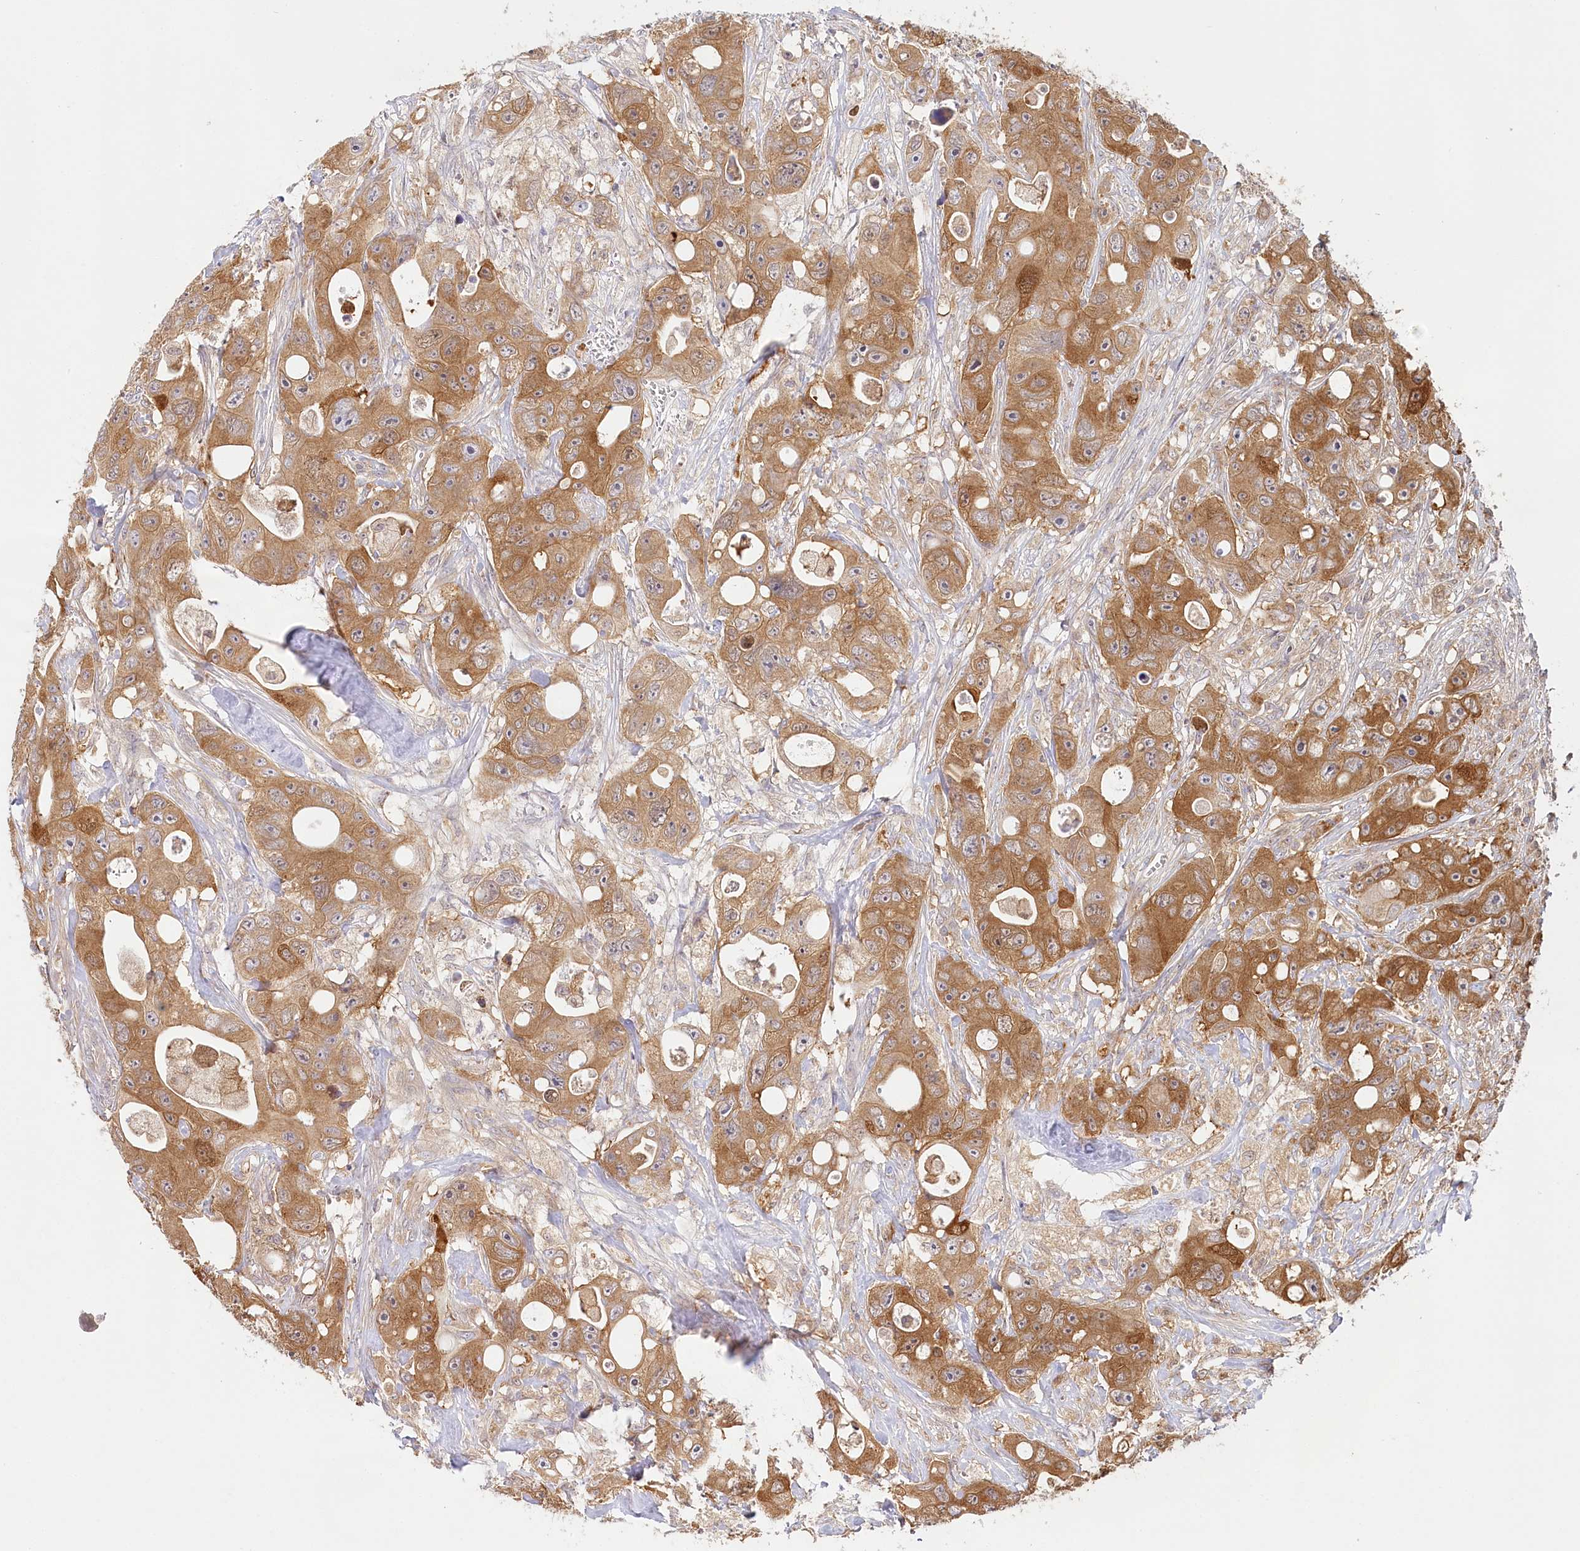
{"staining": {"intensity": "moderate", "quantity": ">75%", "location": "cytoplasmic/membranous"}, "tissue": "colorectal cancer", "cell_type": "Tumor cells", "image_type": "cancer", "snomed": [{"axis": "morphology", "description": "Adenocarcinoma, NOS"}, {"axis": "topography", "description": "Colon"}], "caption": "Colorectal cancer (adenocarcinoma) was stained to show a protein in brown. There is medium levels of moderate cytoplasmic/membranous expression in about >75% of tumor cells. (DAB IHC with brightfield microscopy, high magnification).", "gene": "INPP4B", "patient": {"sex": "female", "age": 46}}